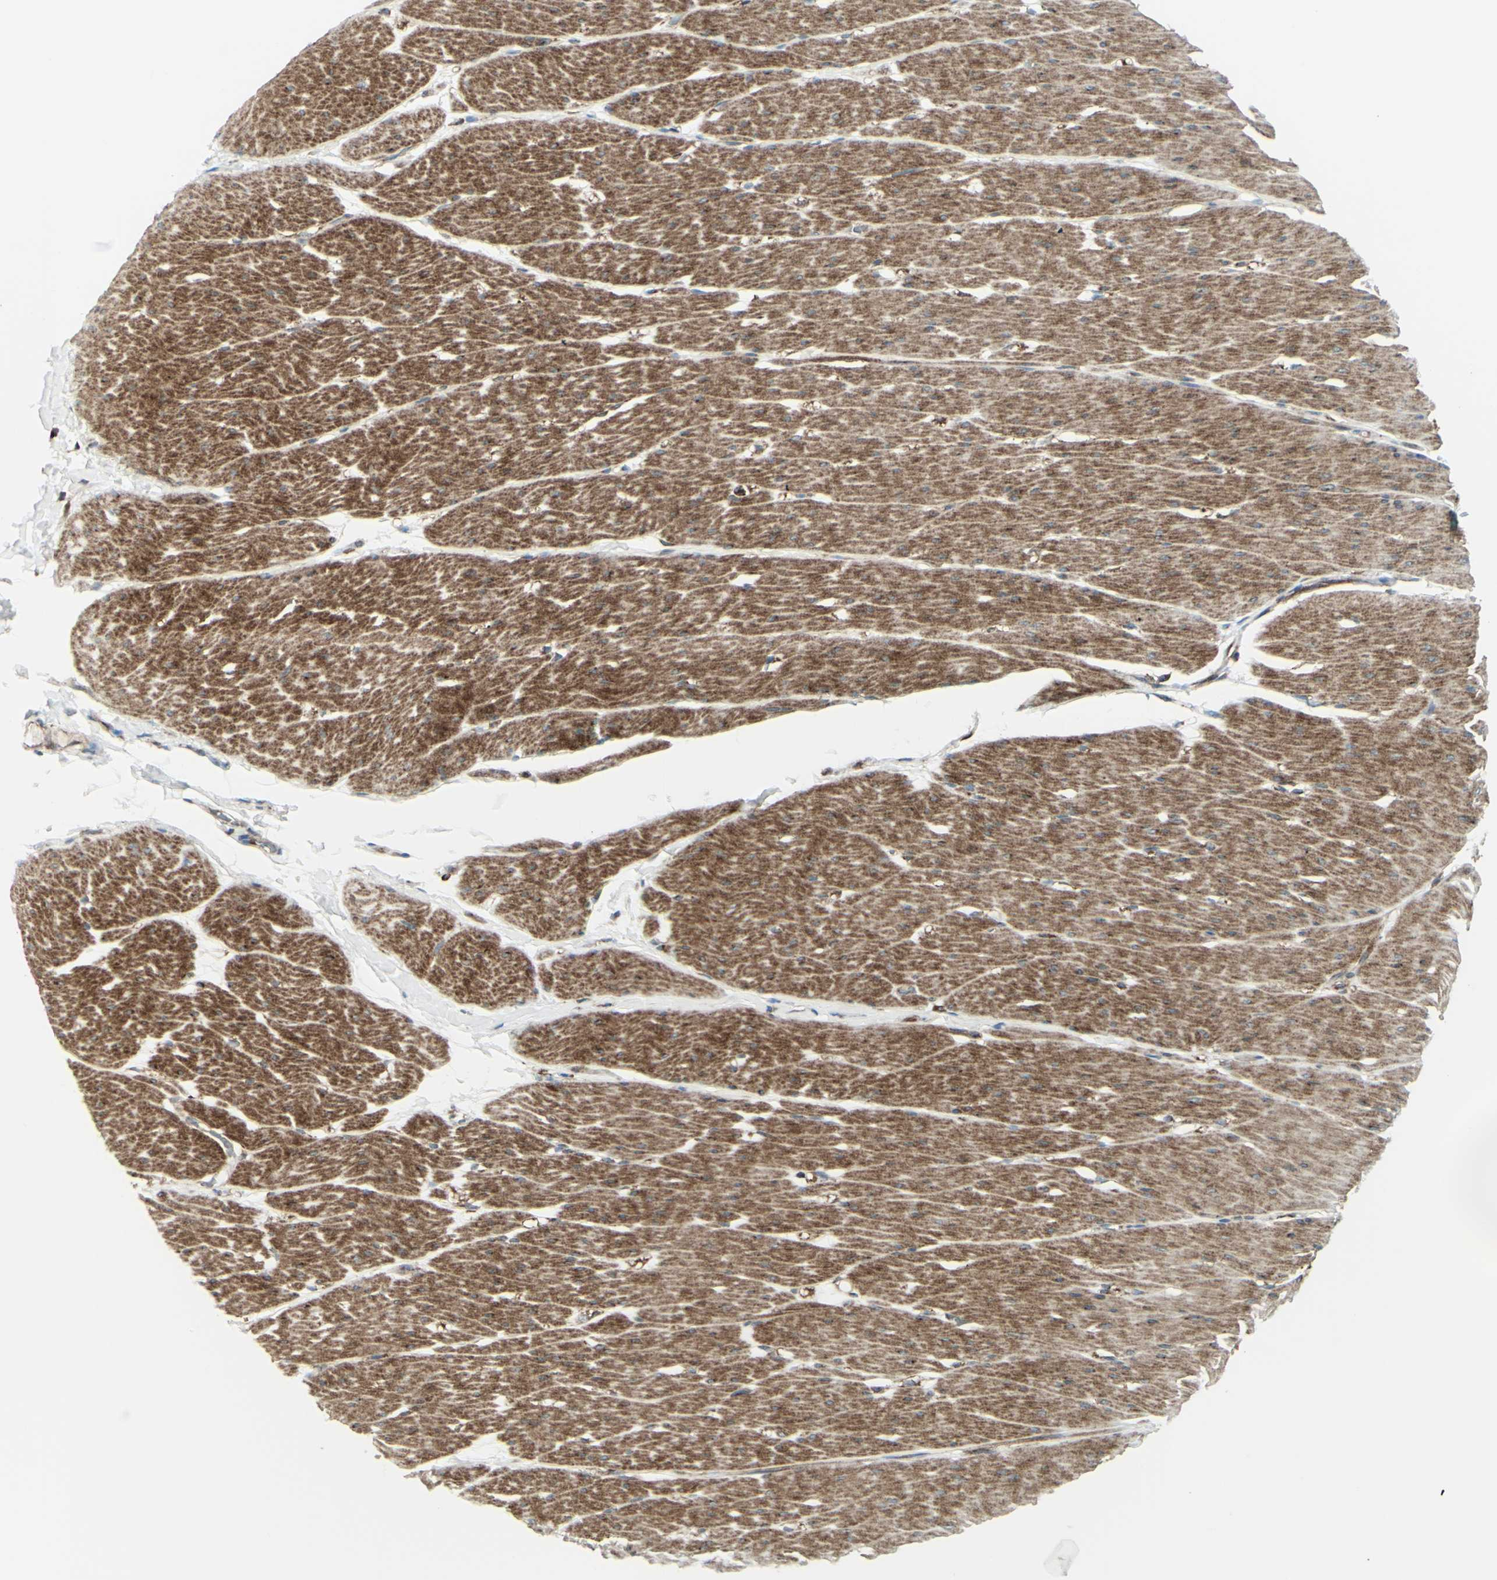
{"staining": {"intensity": "moderate", "quantity": "25%-75%", "location": "cytoplasmic/membranous"}, "tissue": "smooth muscle", "cell_type": "Smooth muscle cells", "image_type": "normal", "snomed": [{"axis": "morphology", "description": "Normal tissue, NOS"}, {"axis": "topography", "description": "Smooth muscle"}, {"axis": "topography", "description": "Colon"}], "caption": "Immunohistochemistry histopathology image of benign human smooth muscle stained for a protein (brown), which exhibits medium levels of moderate cytoplasmic/membranous staining in approximately 25%-75% of smooth muscle cells.", "gene": "NAPA", "patient": {"sex": "male", "age": 67}}